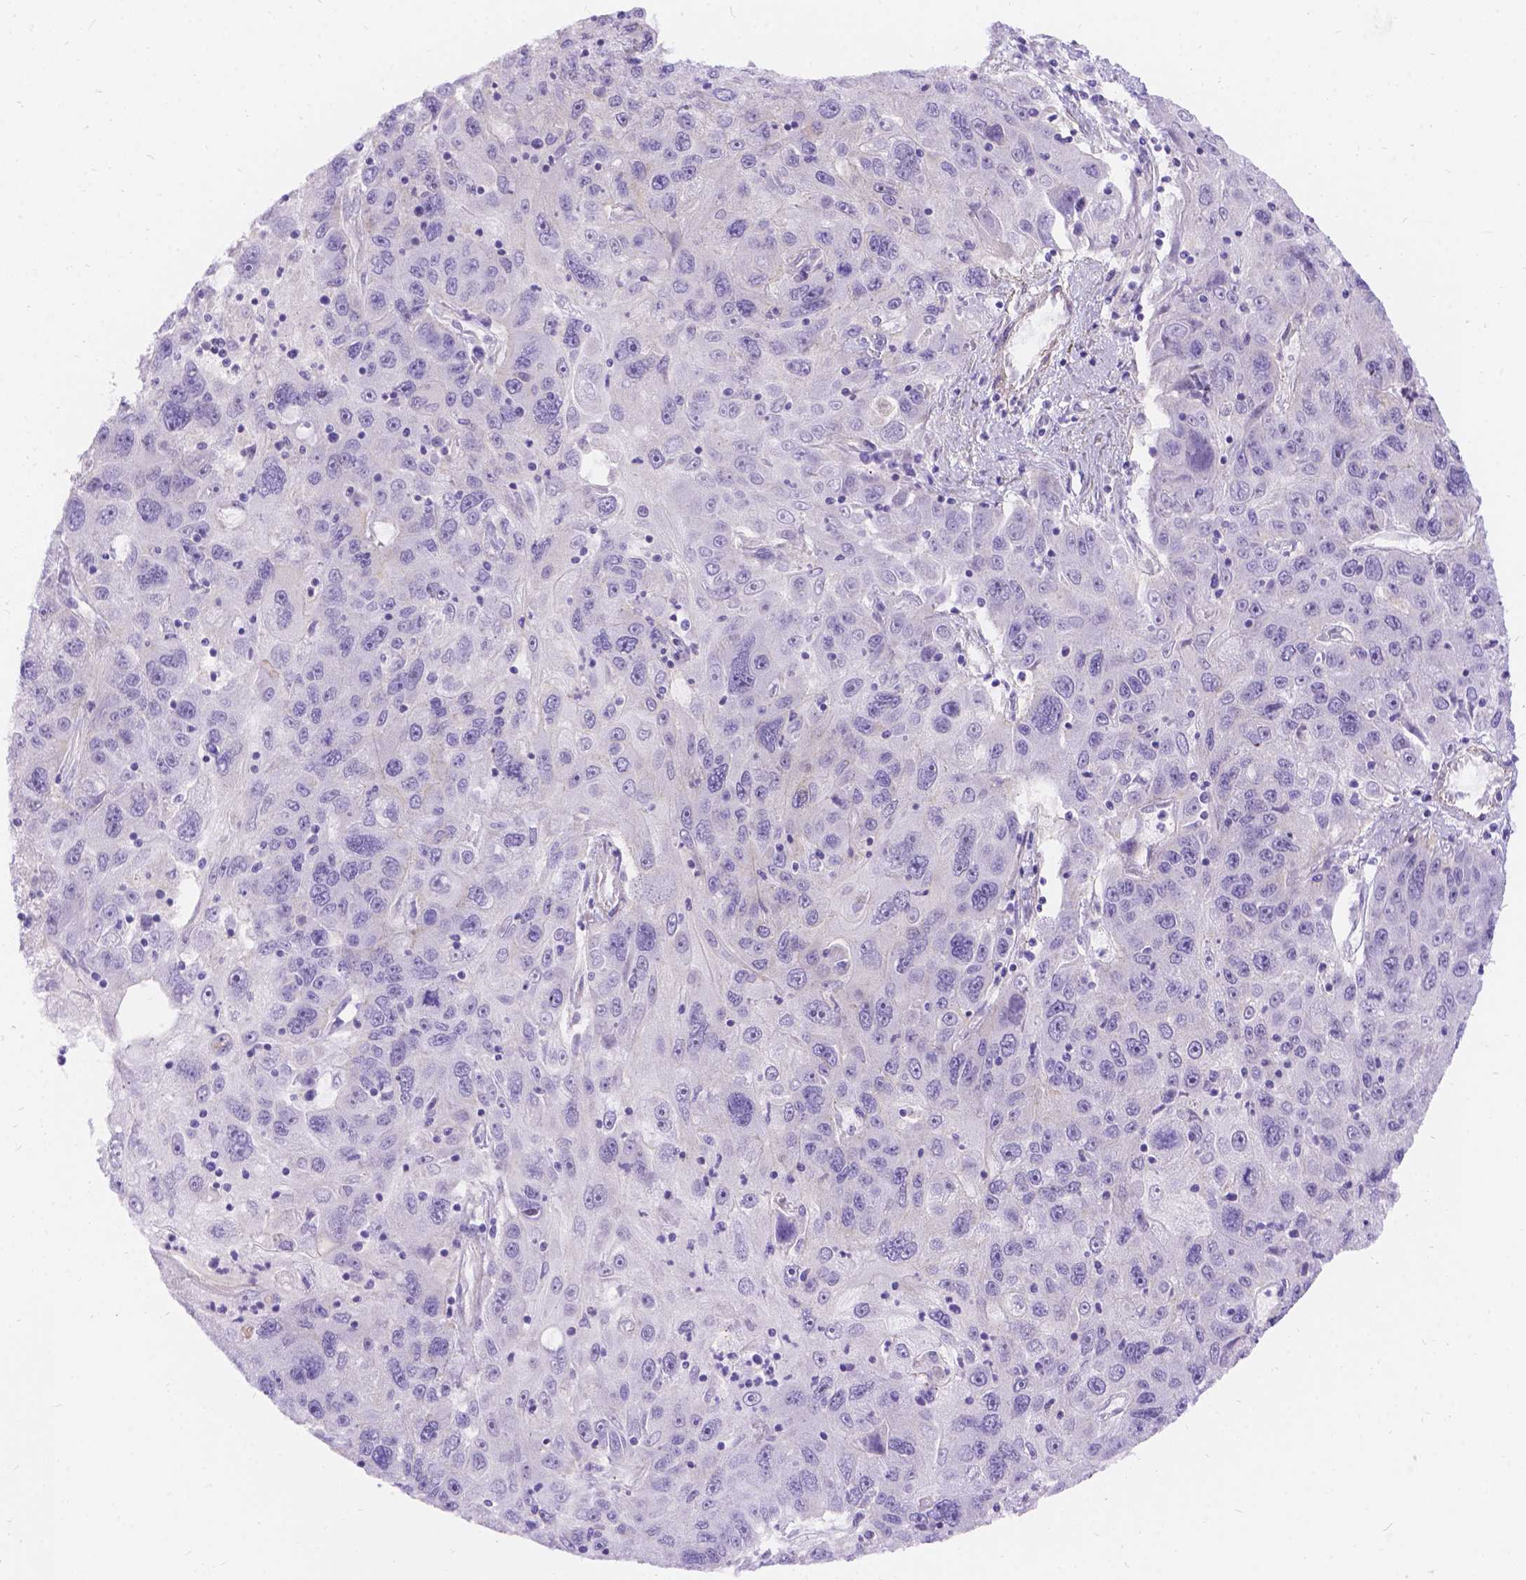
{"staining": {"intensity": "negative", "quantity": "none", "location": "none"}, "tissue": "stomach cancer", "cell_type": "Tumor cells", "image_type": "cancer", "snomed": [{"axis": "morphology", "description": "Adenocarcinoma, NOS"}, {"axis": "topography", "description": "Stomach"}], "caption": "Tumor cells are negative for brown protein staining in stomach cancer (adenocarcinoma). (IHC, brightfield microscopy, high magnification).", "gene": "PALS1", "patient": {"sex": "male", "age": 56}}